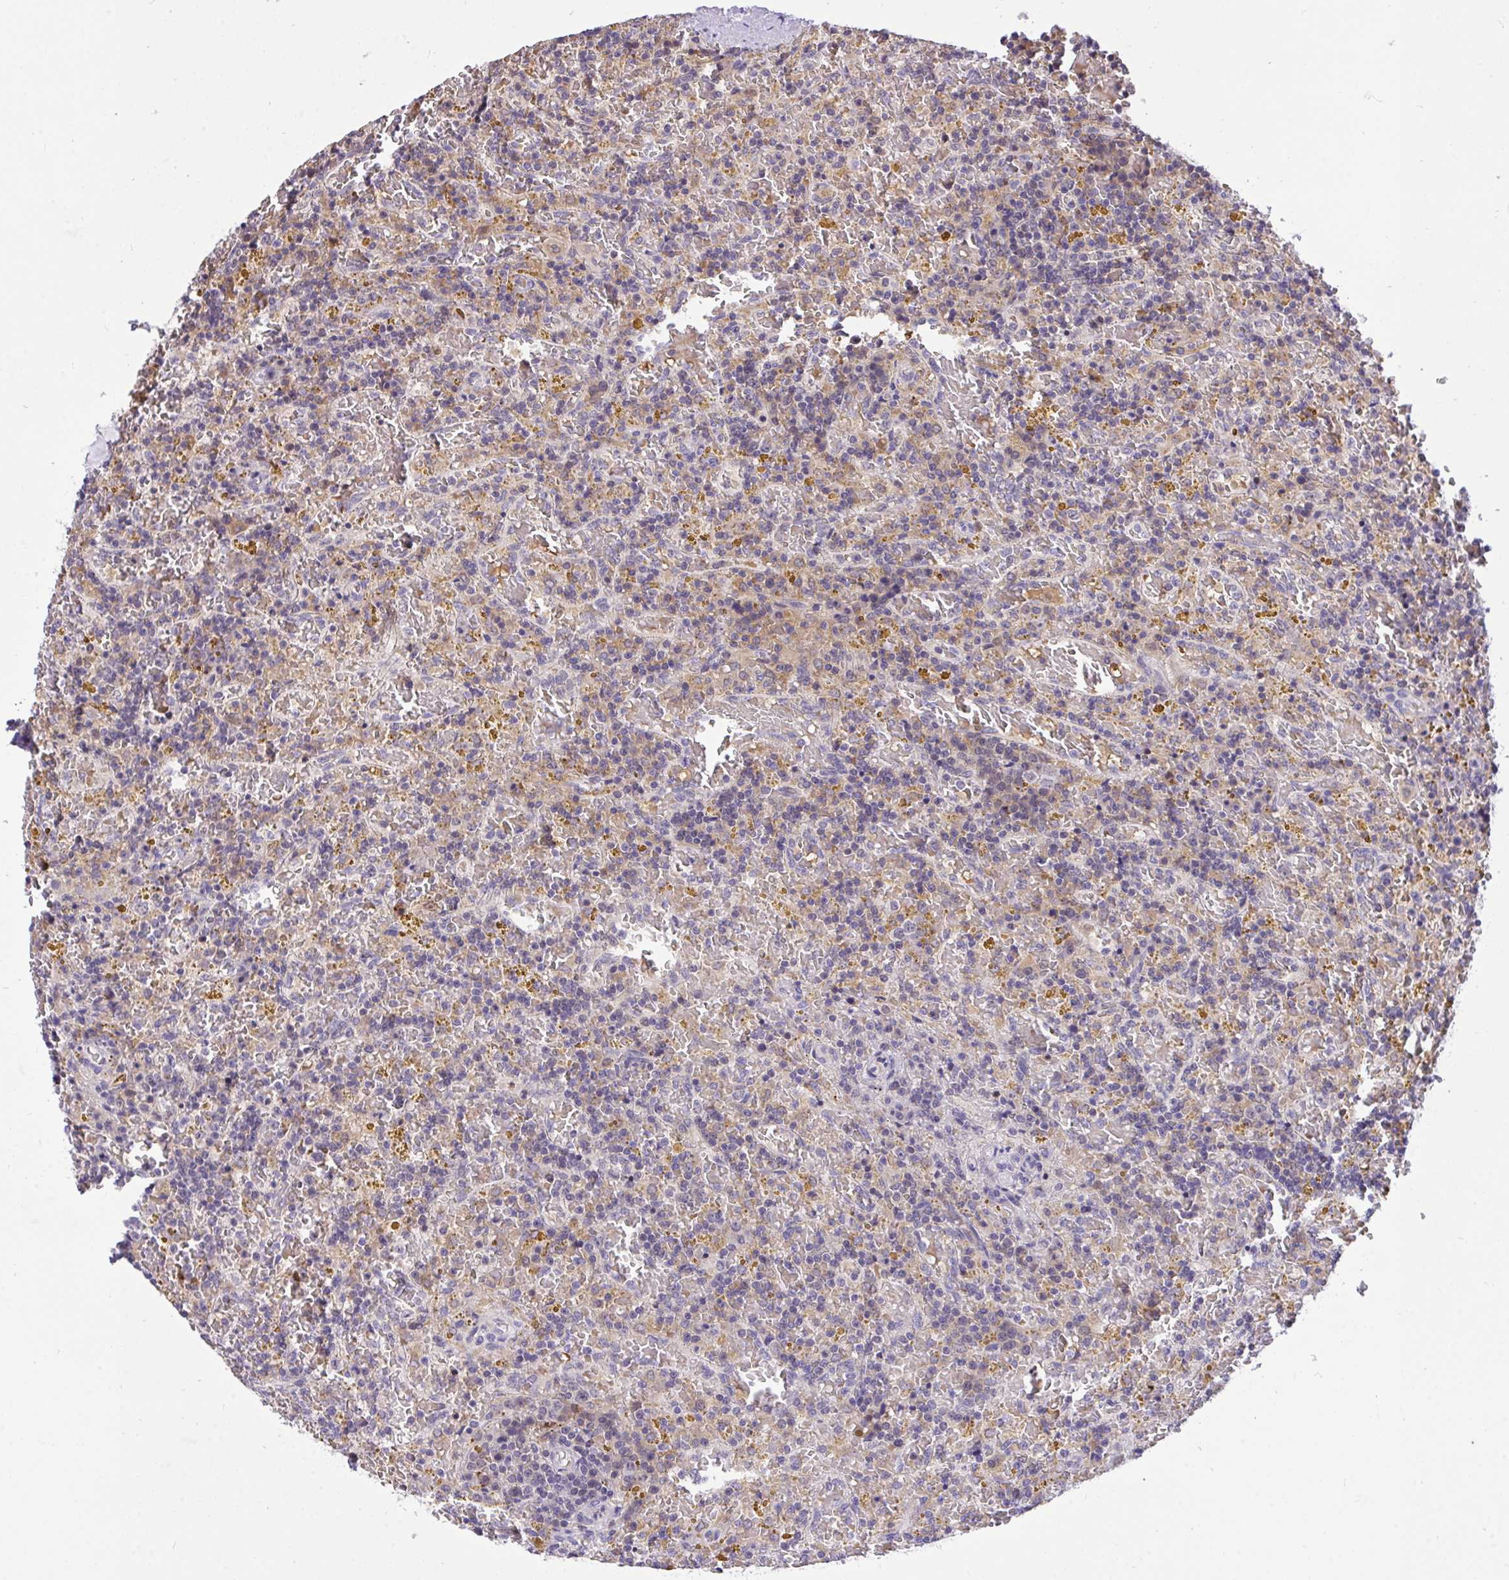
{"staining": {"intensity": "negative", "quantity": "none", "location": "none"}, "tissue": "lymphoma", "cell_type": "Tumor cells", "image_type": "cancer", "snomed": [{"axis": "morphology", "description": "Malignant lymphoma, non-Hodgkin's type, Low grade"}, {"axis": "topography", "description": "Spleen"}], "caption": "Lymphoma was stained to show a protein in brown. There is no significant expression in tumor cells.", "gene": "PPP1CA", "patient": {"sex": "female", "age": 65}}